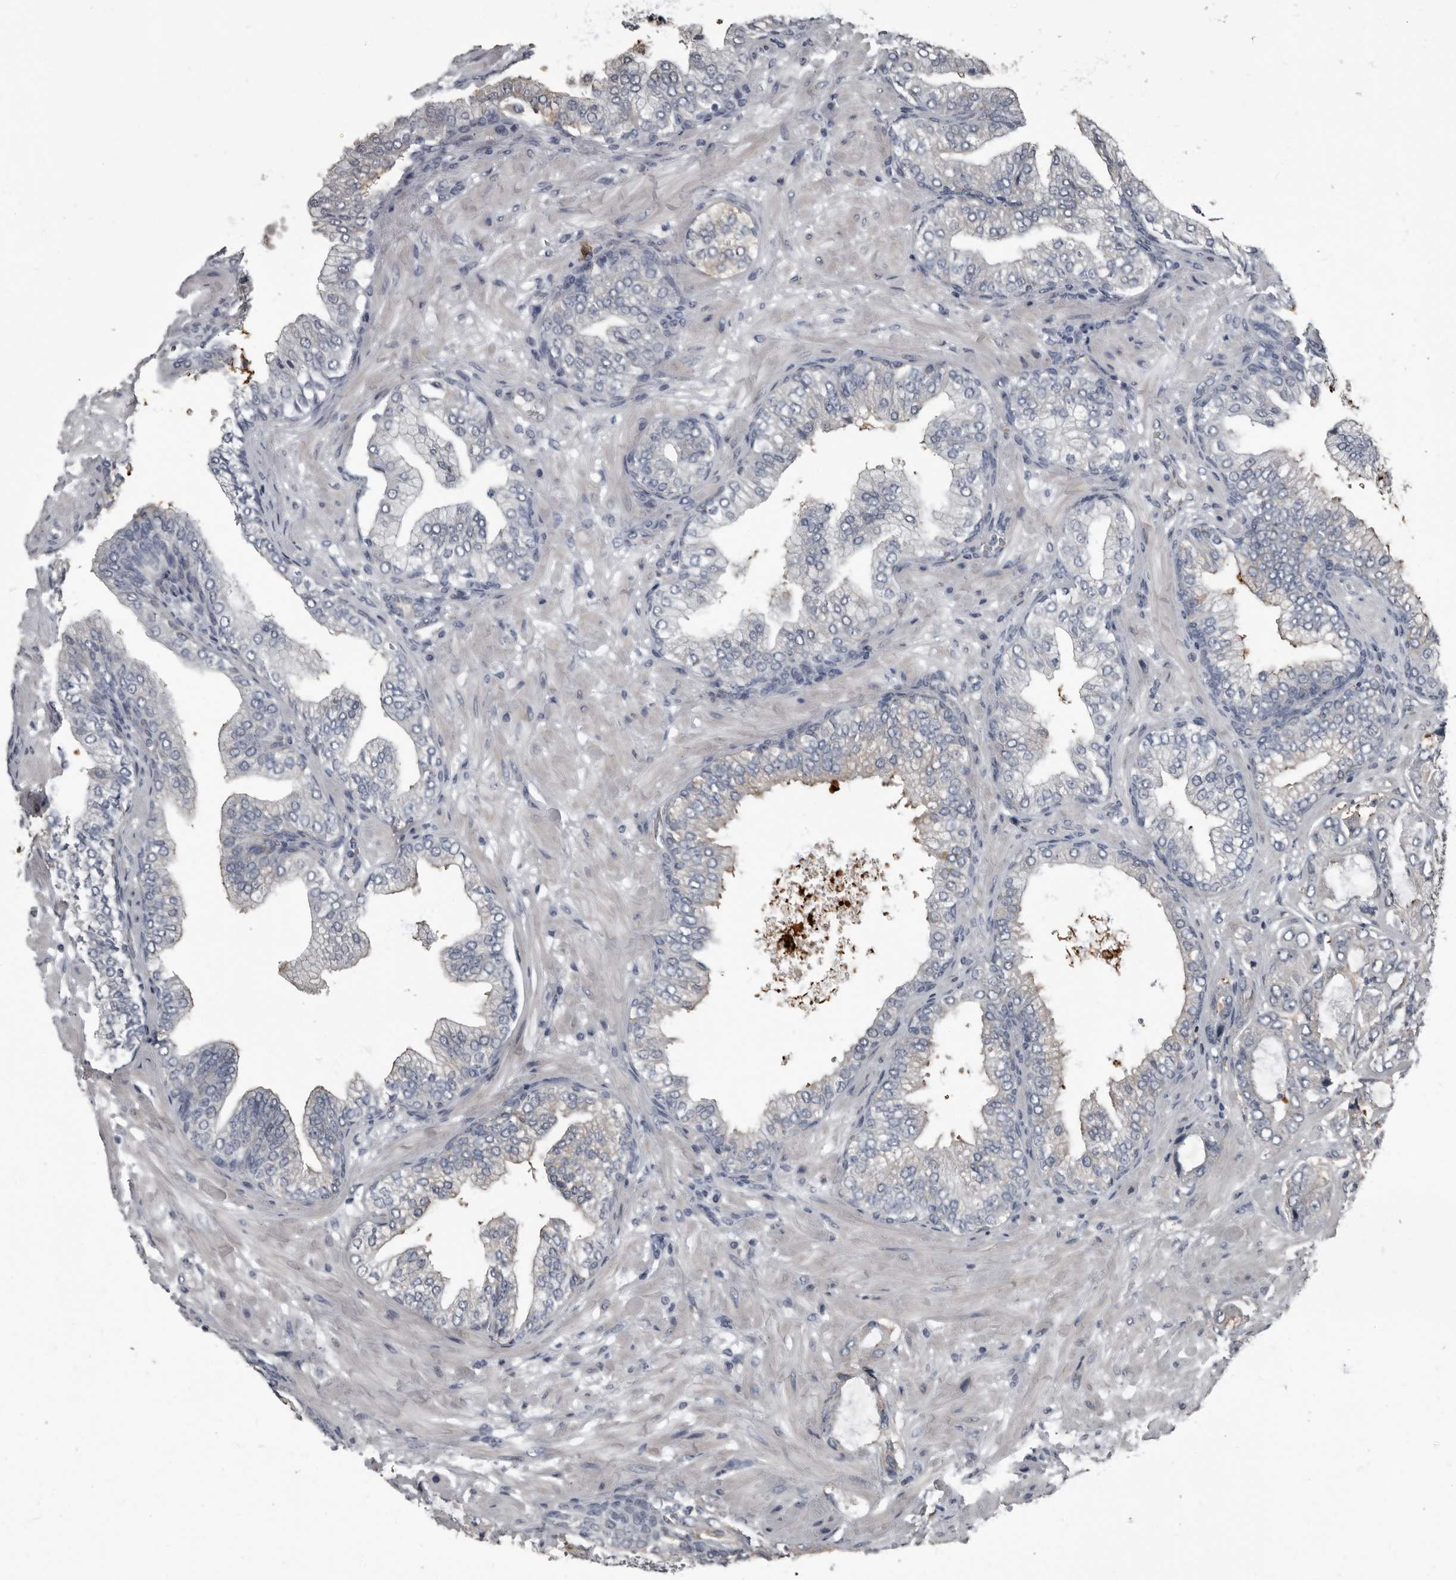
{"staining": {"intensity": "weak", "quantity": "<25%", "location": "cytoplasmic/membranous"}, "tissue": "prostate cancer", "cell_type": "Tumor cells", "image_type": "cancer", "snomed": [{"axis": "morphology", "description": "Adenocarcinoma, High grade"}, {"axis": "topography", "description": "Prostate"}], "caption": "An image of prostate cancer (adenocarcinoma (high-grade)) stained for a protein exhibits no brown staining in tumor cells.", "gene": "TPD52L1", "patient": {"sex": "male", "age": 59}}